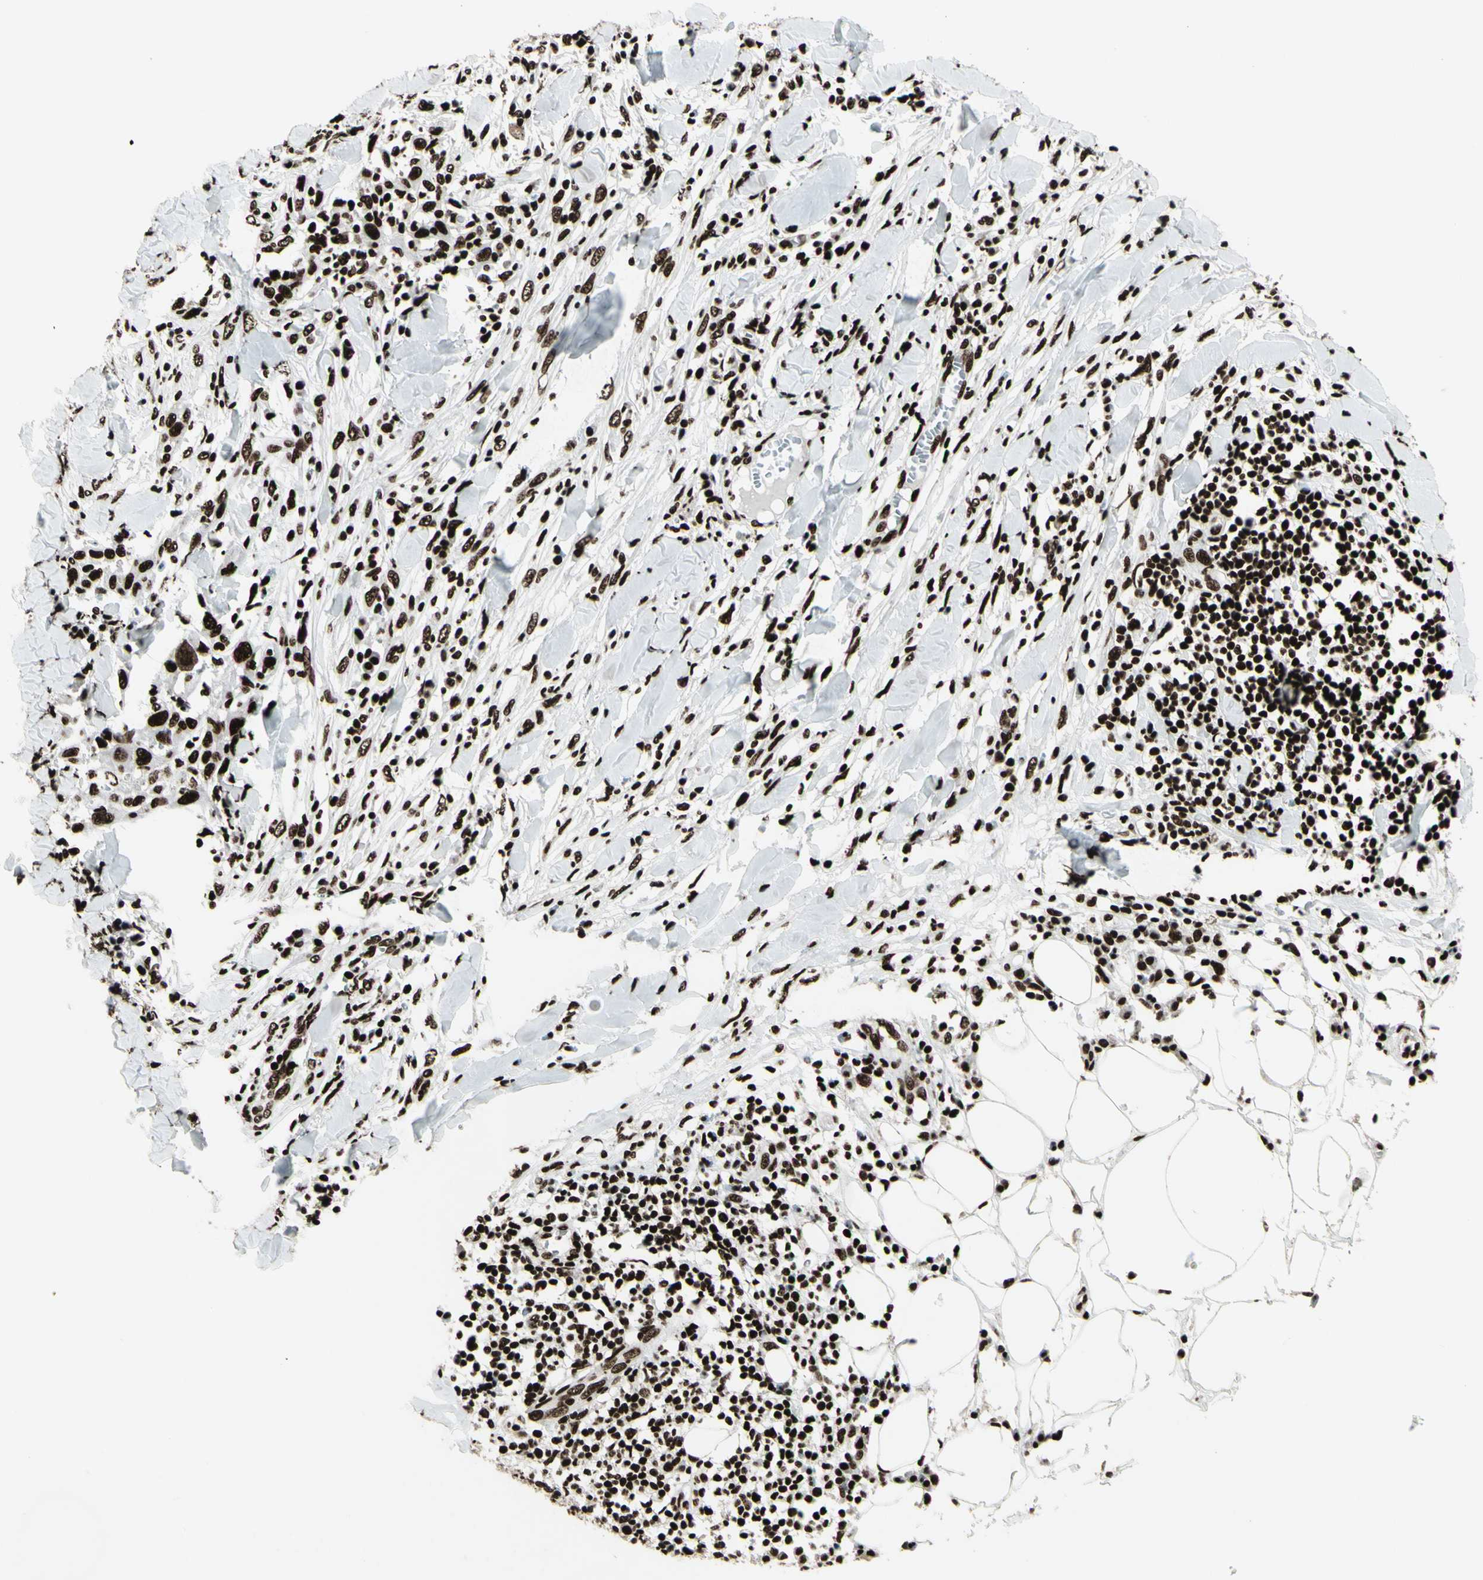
{"staining": {"intensity": "strong", "quantity": ">75%", "location": "nuclear"}, "tissue": "skin cancer", "cell_type": "Tumor cells", "image_type": "cancer", "snomed": [{"axis": "morphology", "description": "Squamous cell carcinoma, NOS"}, {"axis": "topography", "description": "Skin"}], "caption": "Strong nuclear expression is identified in approximately >75% of tumor cells in squamous cell carcinoma (skin).", "gene": "U2AF2", "patient": {"sex": "male", "age": 24}}